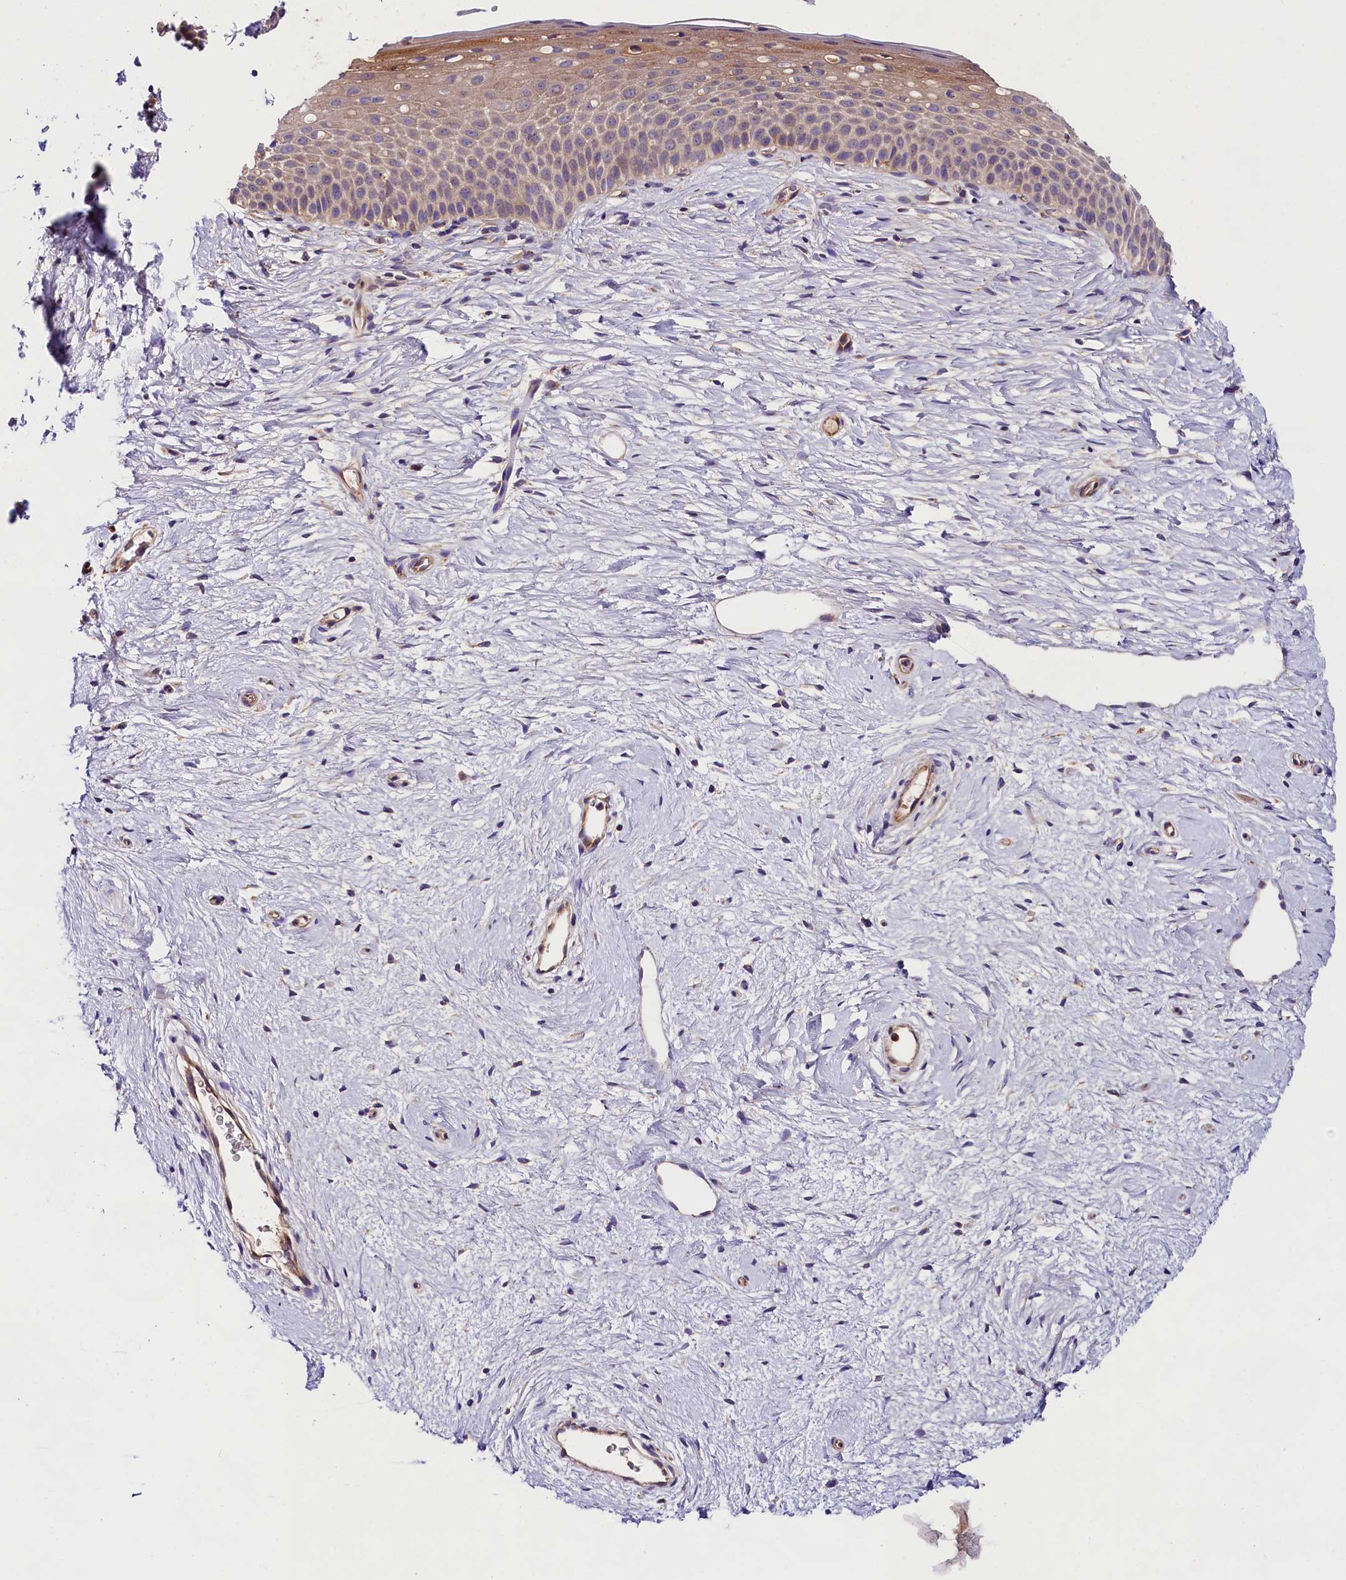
{"staining": {"intensity": "moderate", "quantity": ">75%", "location": "cytoplasmic/membranous"}, "tissue": "cervix", "cell_type": "Glandular cells", "image_type": "normal", "snomed": [{"axis": "morphology", "description": "Normal tissue, NOS"}, {"axis": "topography", "description": "Cervix"}], "caption": "Immunohistochemical staining of unremarkable cervix displays moderate cytoplasmic/membranous protein staining in about >75% of glandular cells. (DAB IHC with brightfield microscopy, high magnification).", "gene": "SPG11", "patient": {"sex": "female", "age": 57}}